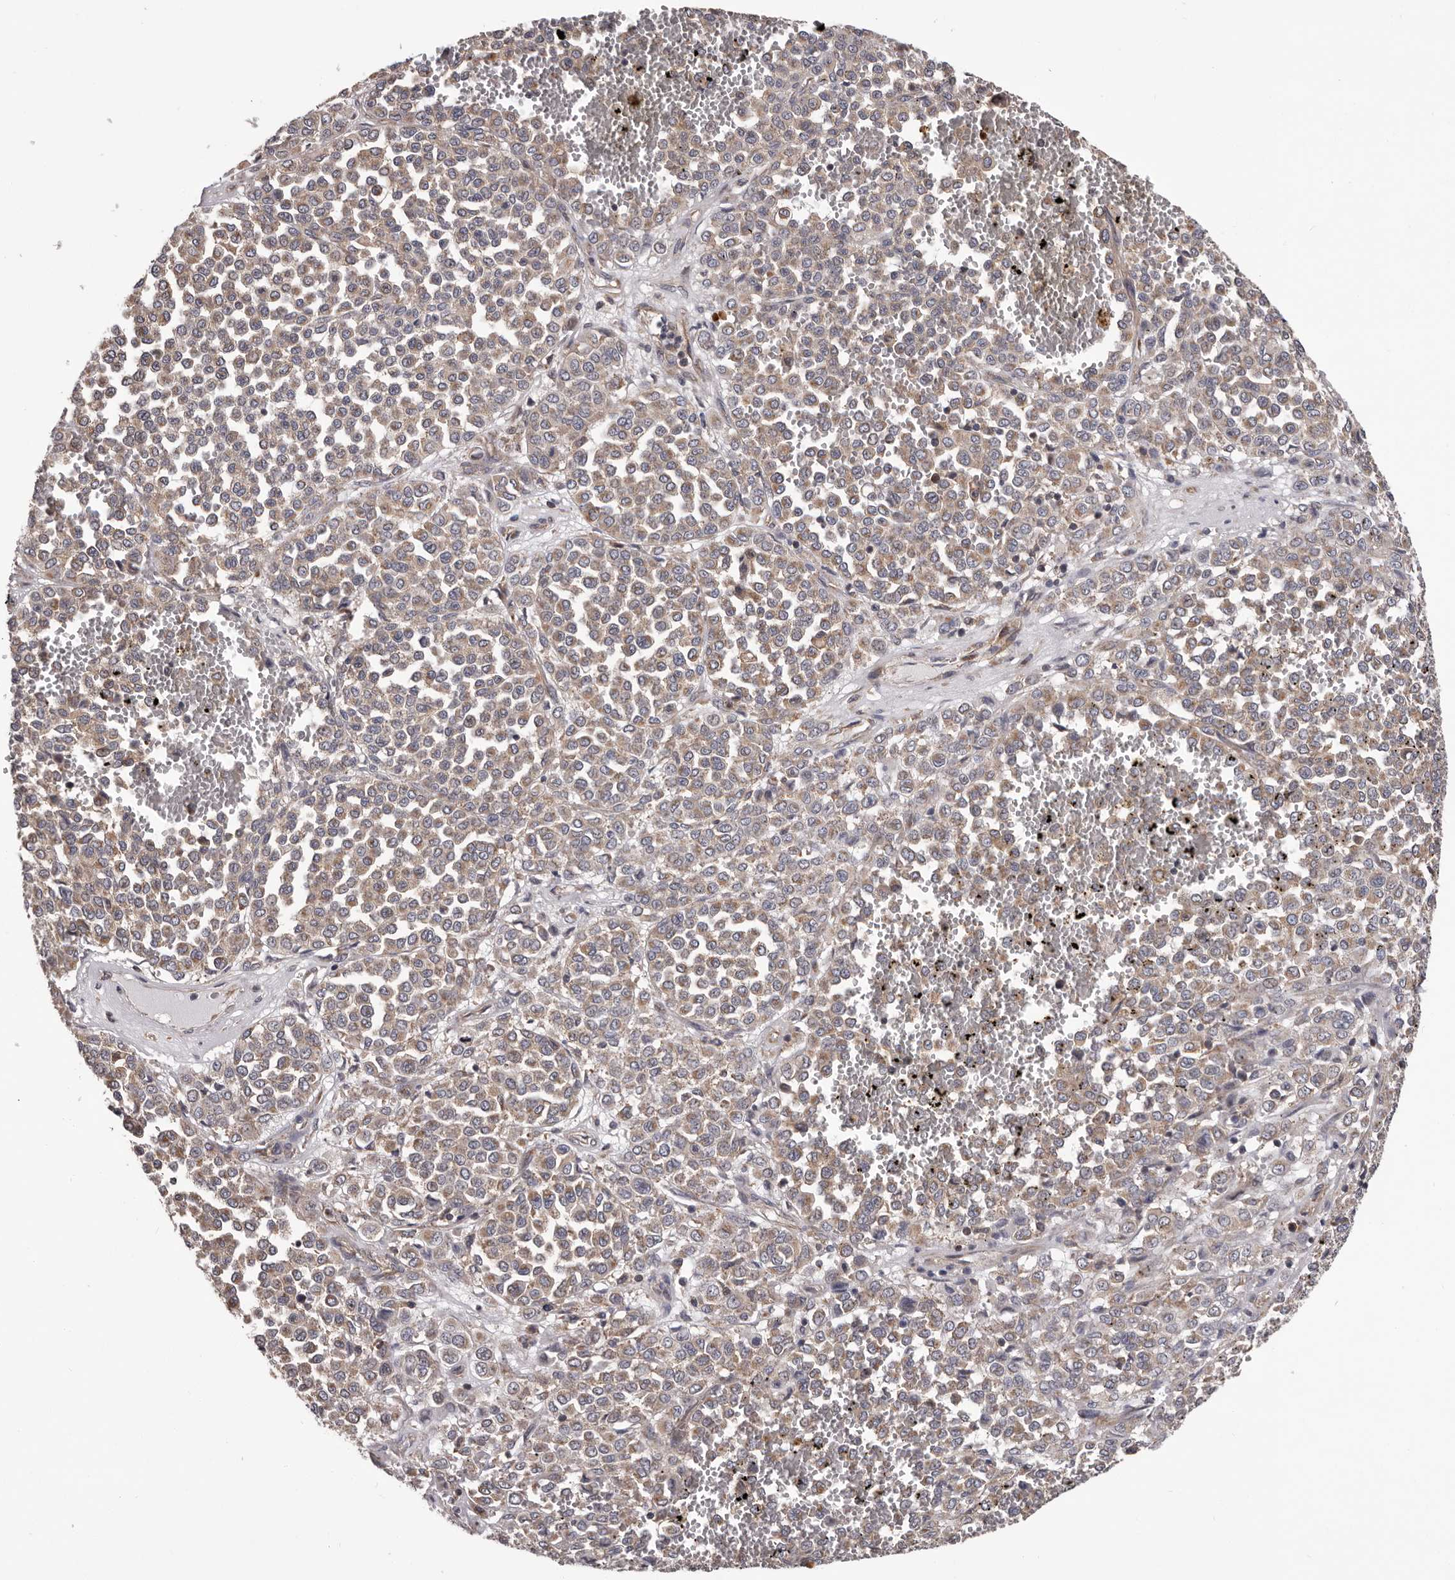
{"staining": {"intensity": "weak", "quantity": ">75%", "location": "cytoplasmic/membranous"}, "tissue": "melanoma", "cell_type": "Tumor cells", "image_type": "cancer", "snomed": [{"axis": "morphology", "description": "Malignant melanoma, Metastatic site"}, {"axis": "topography", "description": "Pancreas"}], "caption": "Malignant melanoma (metastatic site) was stained to show a protein in brown. There is low levels of weak cytoplasmic/membranous positivity in about >75% of tumor cells. The staining was performed using DAB to visualize the protein expression in brown, while the nuclei were stained in blue with hematoxylin (Magnification: 20x).", "gene": "VPS37A", "patient": {"sex": "female", "age": 30}}